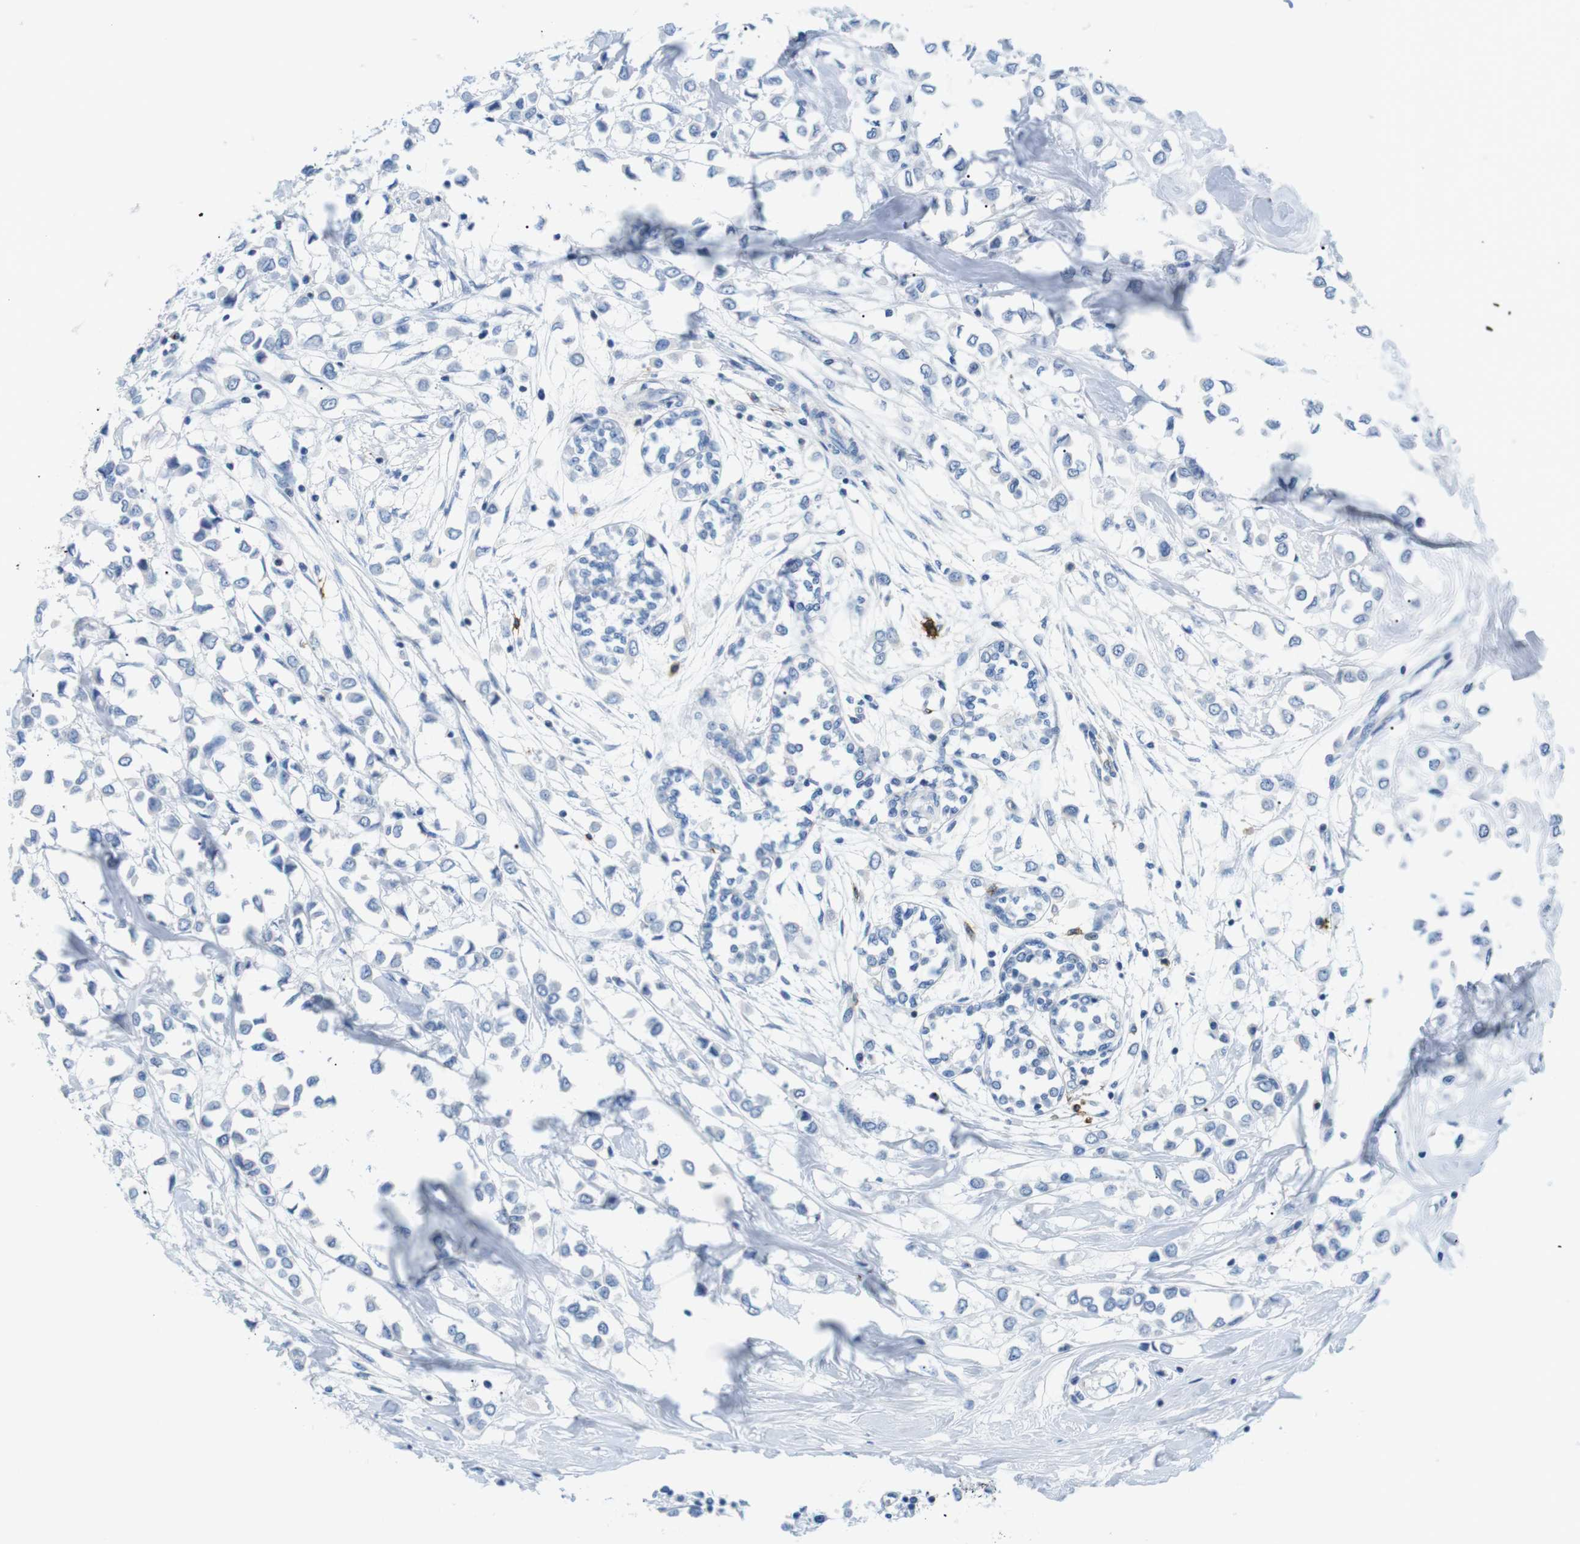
{"staining": {"intensity": "negative", "quantity": "none", "location": "none"}, "tissue": "breast cancer", "cell_type": "Tumor cells", "image_type": "cancer", "snomed": [{"axis": "morphology", "description": "Lobular carcinoma"}, {"axis": "topography", "description": "Breast"}], "caption": "The immunohistochemistry (IHC) histopathology image has no significant staining in tumor cells of lobular carcinoma (breast) tissue.", "gene": "TNFRSF4", "patient": {"sex": "female", "age": 51}}